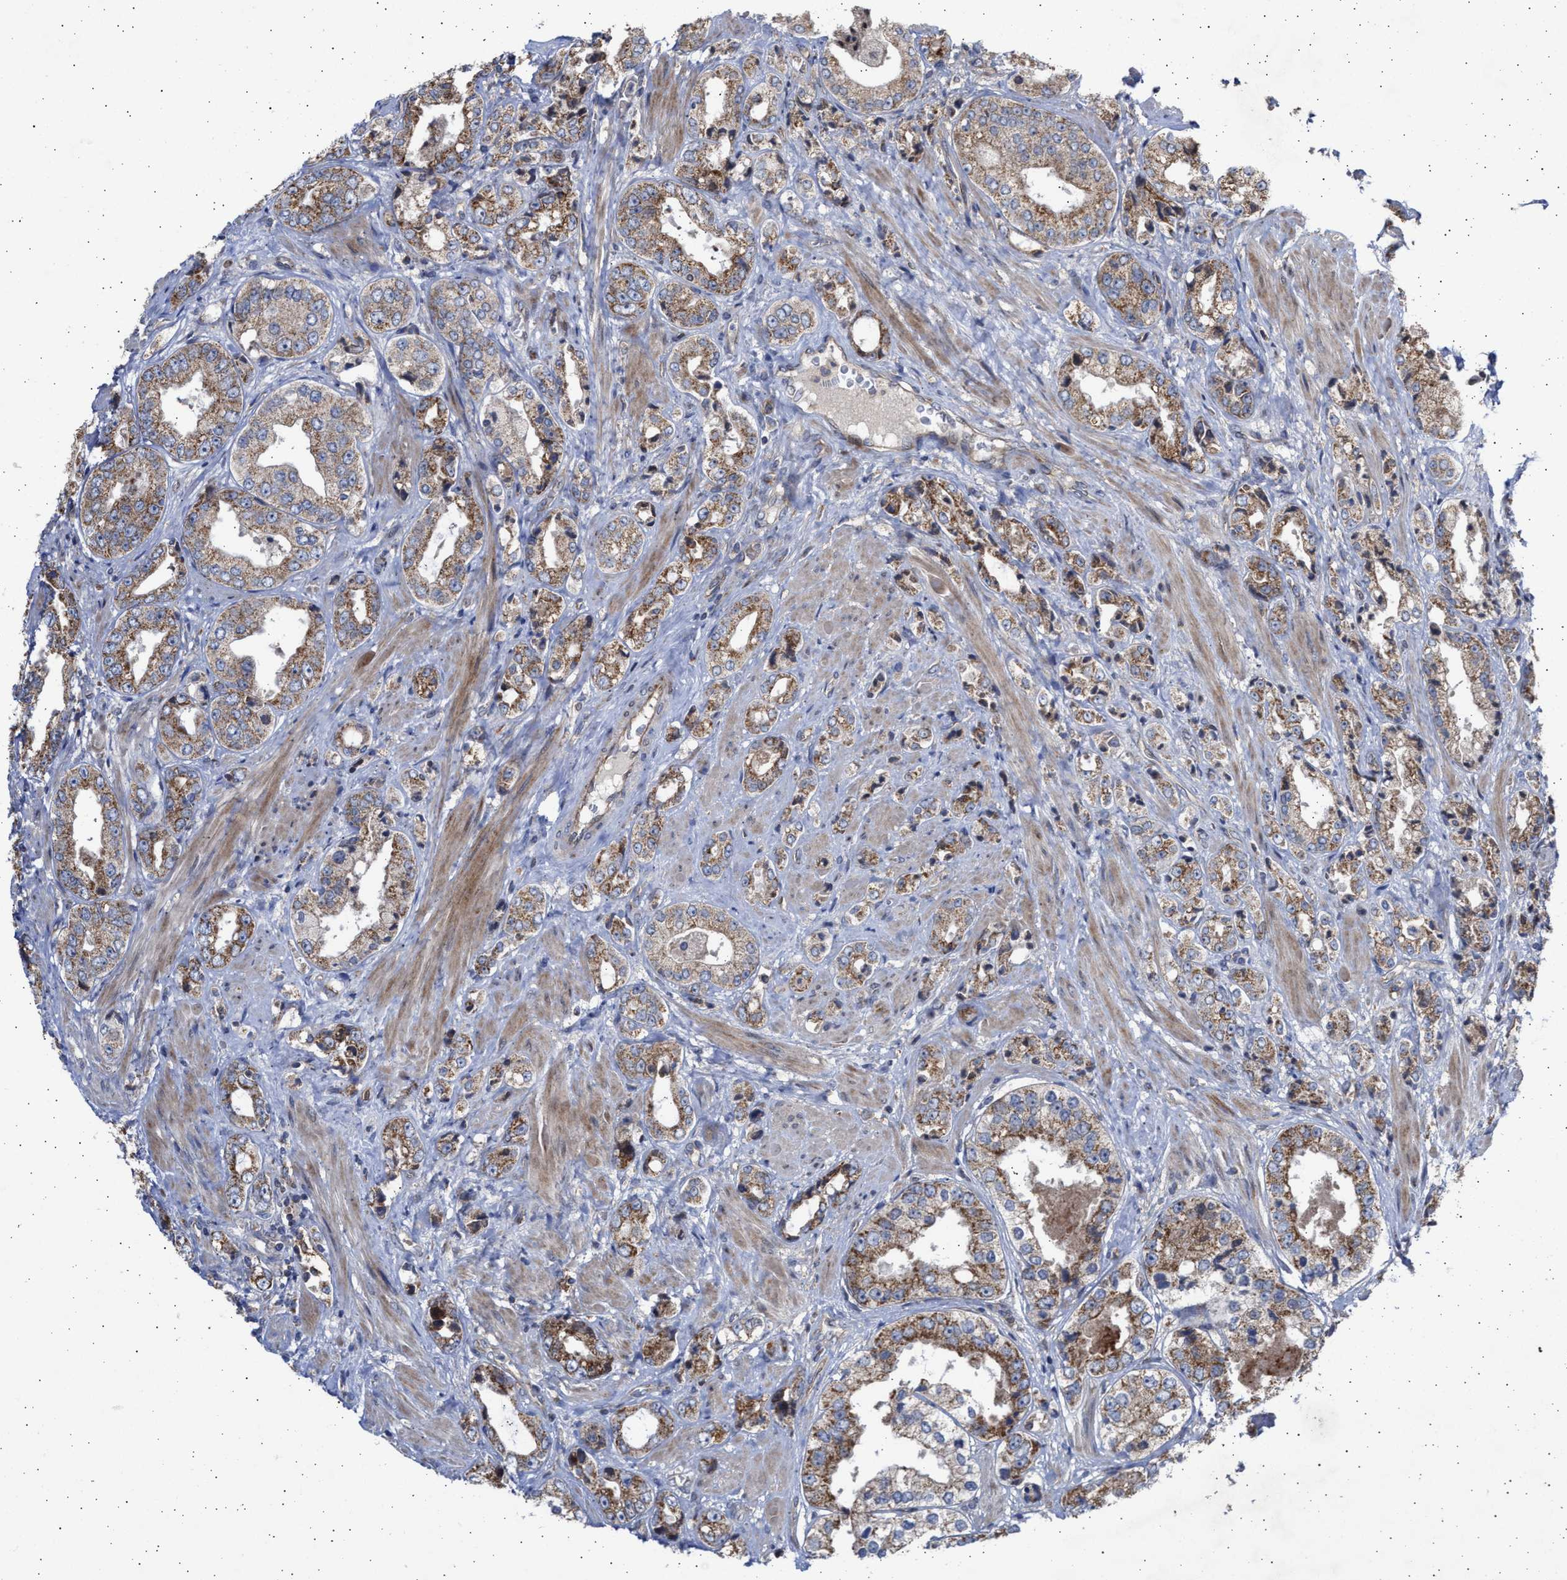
{"staining": {"intensity": "moderate", "quantity": ">75%", "location": "cytoplasmic/membranous"}, "tissue": "prostate cancer", "cell_type": "Tumor cells", "image_type": "cancer", "snomed": [{"axis": "morphology", "description": "Adenocarcinoma, High grade"}, {"axis": "topography", "description": "Prostate"}], "caption": "IHC (DAB (3,3'-diaminobenzidine)) staining of human prostate cancer exhibits moderate cytoplasmic/membranous protein positivity in approximately >75% of tumor cells.", "gene": "TTC19", "patient": {"sex": "male", "age": 61}}